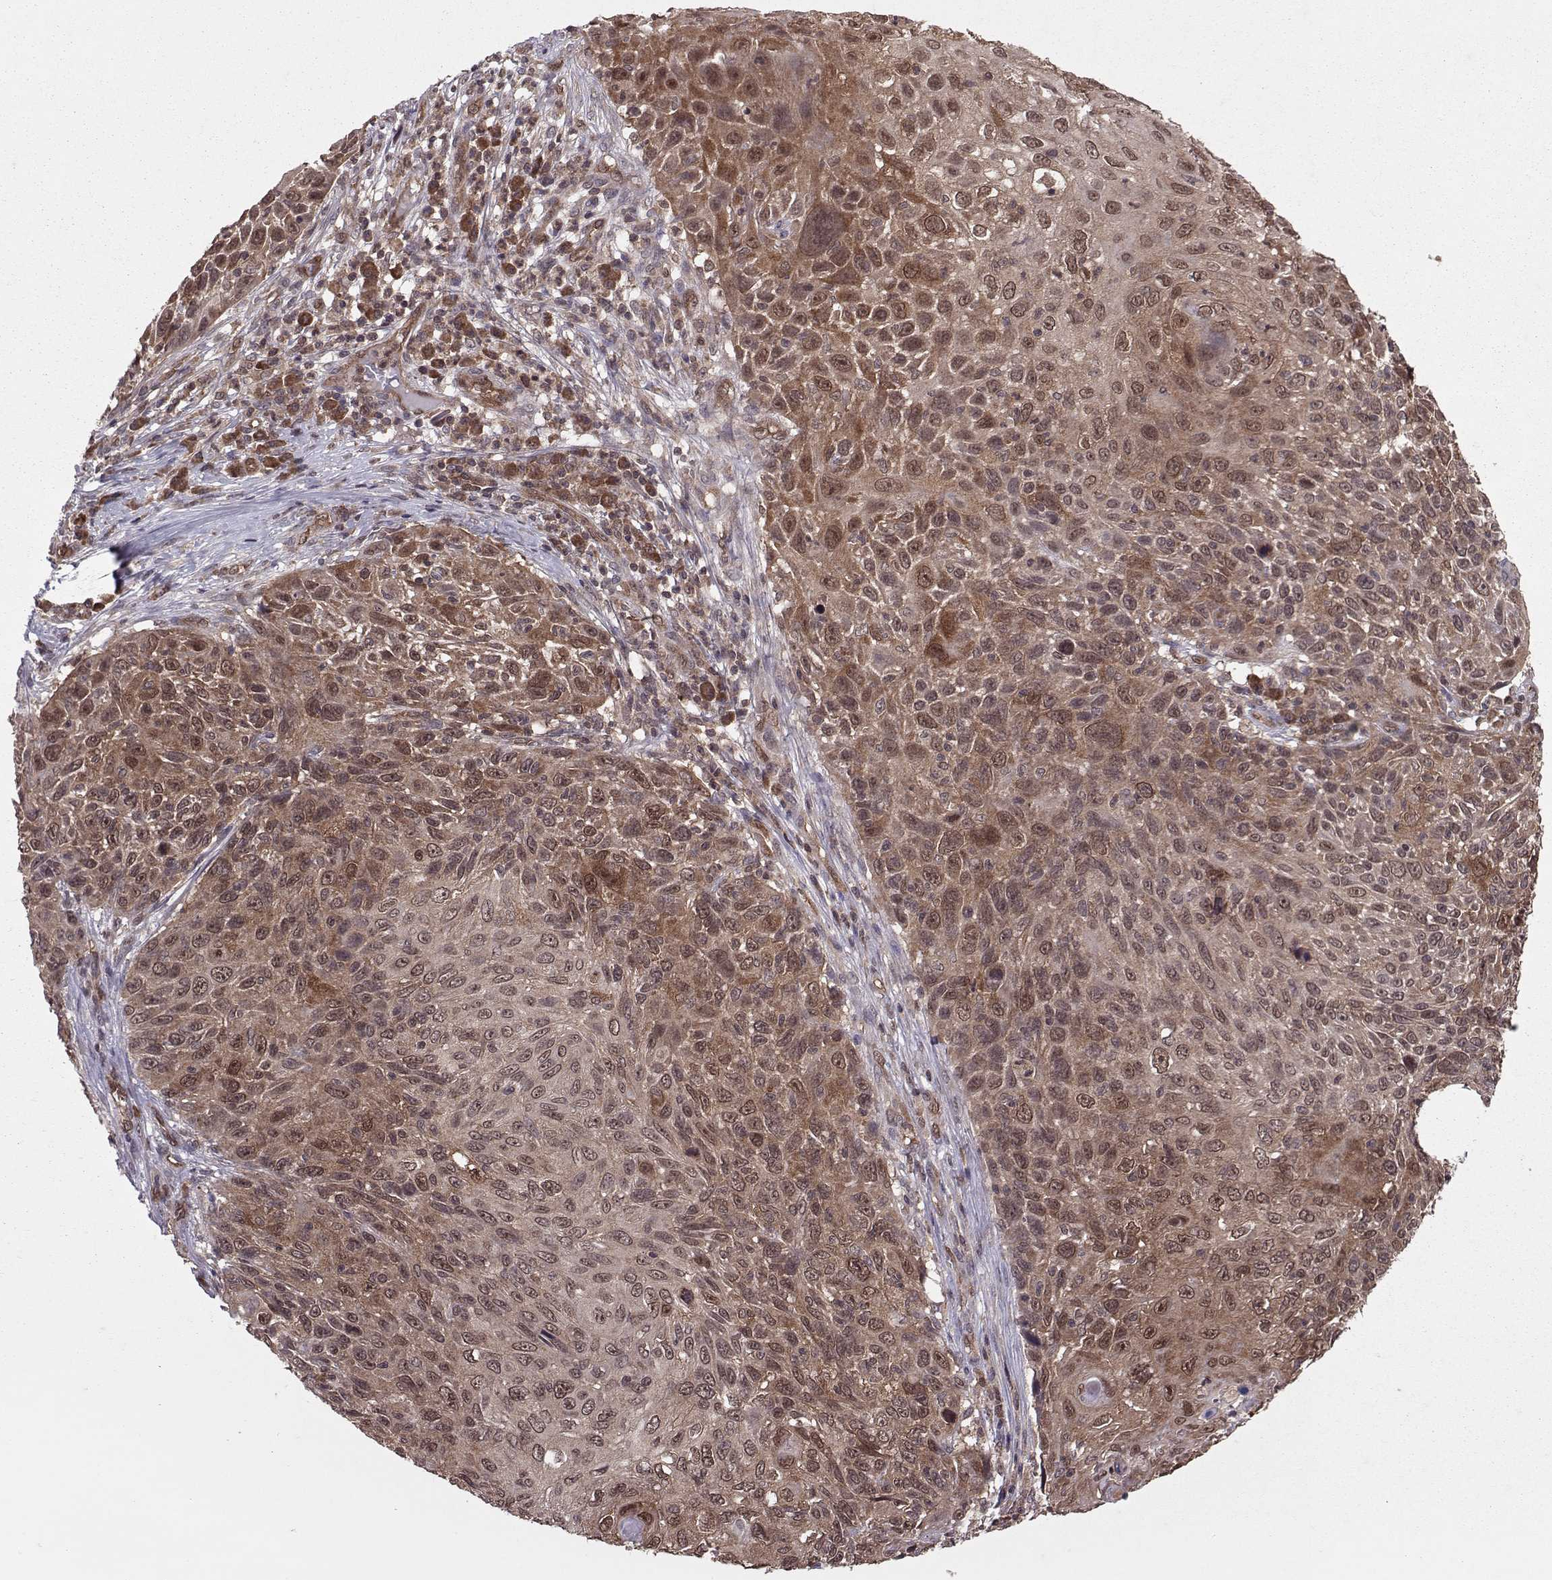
{"staining": {"intensity": "moderate", "quantity": "25%-75%", "location": "cytoplasmic/membranous"}, "tissue": "skin cancer", "cell_type": "Tumor cells", "image_type": "cancer", "snomed": [{"axis": "morphology", "description": "Squamous cell carcinoma, NOS"}, {"axis": "topography", "description": "Skin"}], "caption": "The micrograph displays a brown stain indicating the presence of a protein in the cytoplasmic/membranous of tumor cells in skin cancer (squamous cell carcinoma). Using DAB (3,3'-diaminobenzidine) (brown) and hematoxylin (blue) stains, captured at high magnification using brightfield microscopy.", "gene": "PPP2R2A", "patient": {"sex": "male", "age": 92}}